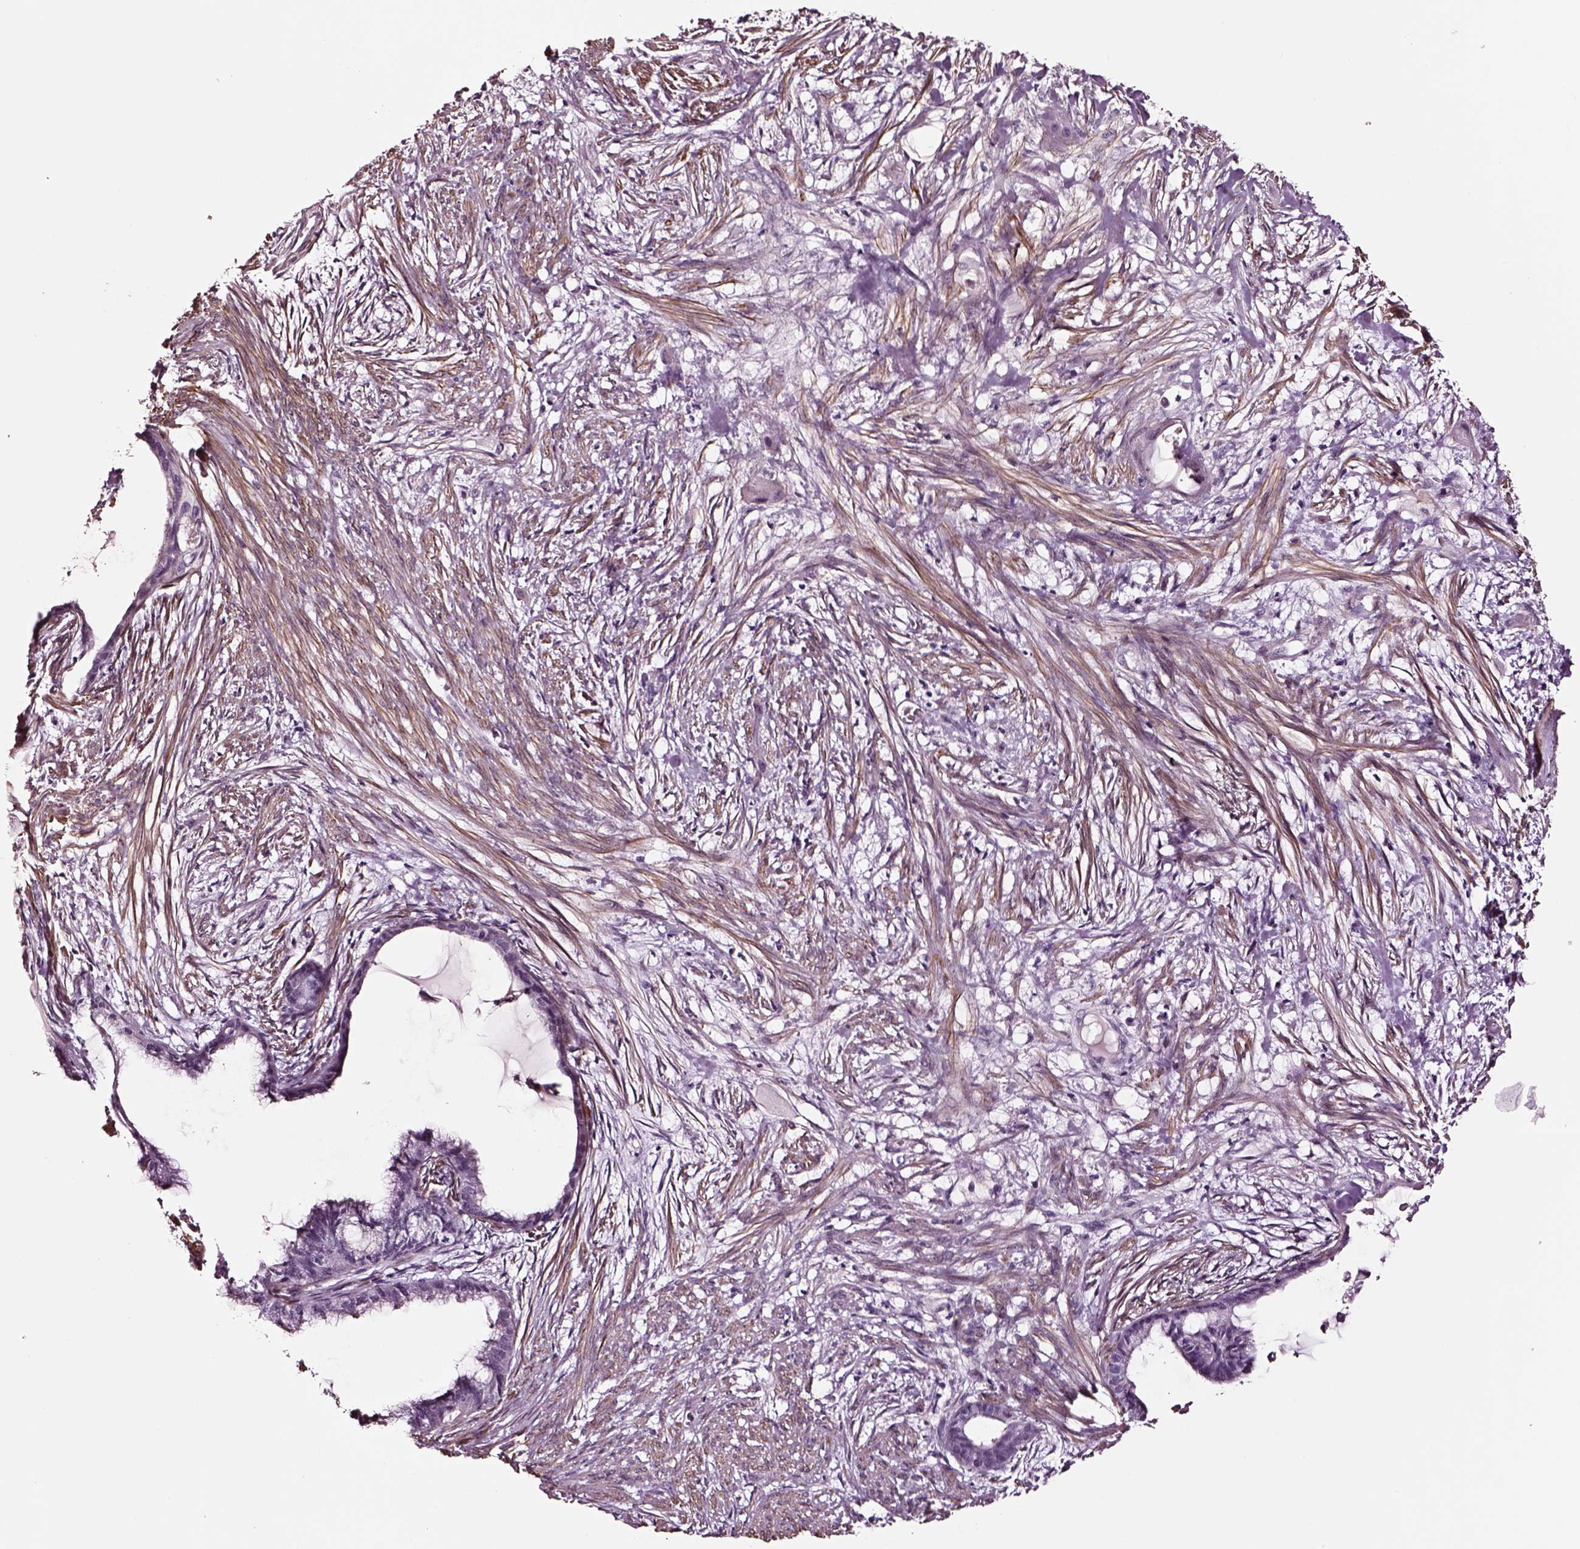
{"staining": {"intensity": "negative", "quantity": "none", "location": "none"}, "tissue": "endometrial cancer", "cell_type": "Tumor cells", "image_type": "cancer", "snomed": [{"axis": "morphology", "description": "Adenocarcinoma, NOS"}, {"axis": "topography", "description": "Endometrium"}], "caption": "Tumor cells show no significant expression in endometrial cancer (adenocarcinoma). (DAB (3,3'-diaminobenzidine) immunohistochemistry visualized using brightfield microscopy, high magnification).", "gene": "SOX10", "patient": {"sex": "female", "age": 86}}